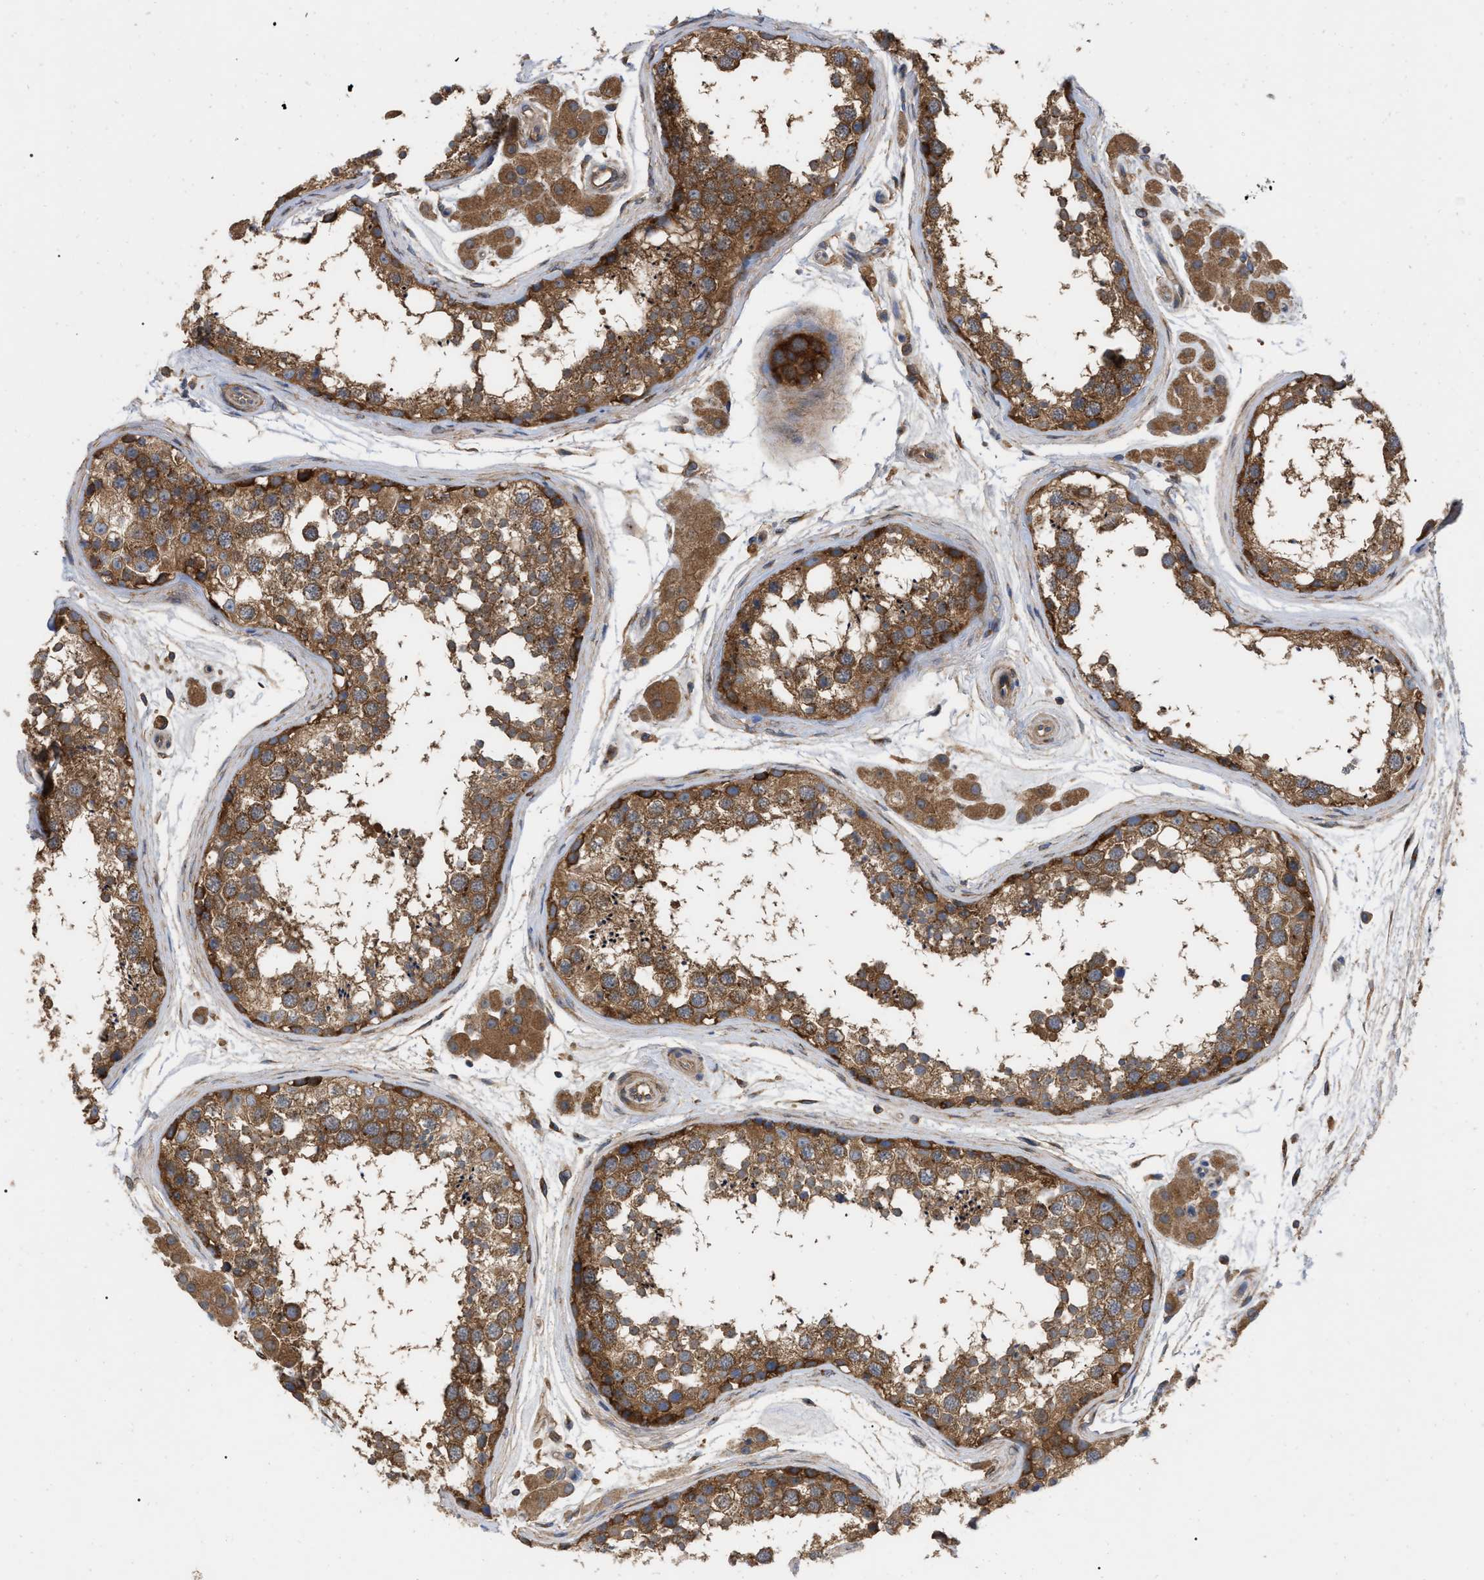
{"staining": {"intensity": "moderate", "quantity": ">75%", "location": "cytoplasmic/membranous"}, "tissue": "testis", "cell_type": "Cells in seminiferous ducts", "image_type": "normal", "snomed": [{"axis": "morphology", "description": "Normal tissue, NOS"}, {"axis": "morphology", "description": "Seminoma, NOS"}, {"axis": "topography", "description": "Testis"}], "caption": "Testis stained with DAB (3,3'-diaminobenzidine) immunohistochemistry (IHC) shows medium levels of moderate cytoplasmic/membranous staining in about >75% of cells in seminiferous ducts. The staining is performed using DAB brown chromogen to label protein expression. The nuclei are counter-stained blue using hematoxylin.", "gene": "RABEP1", "patient": {"sex": "male", "age": 71}}